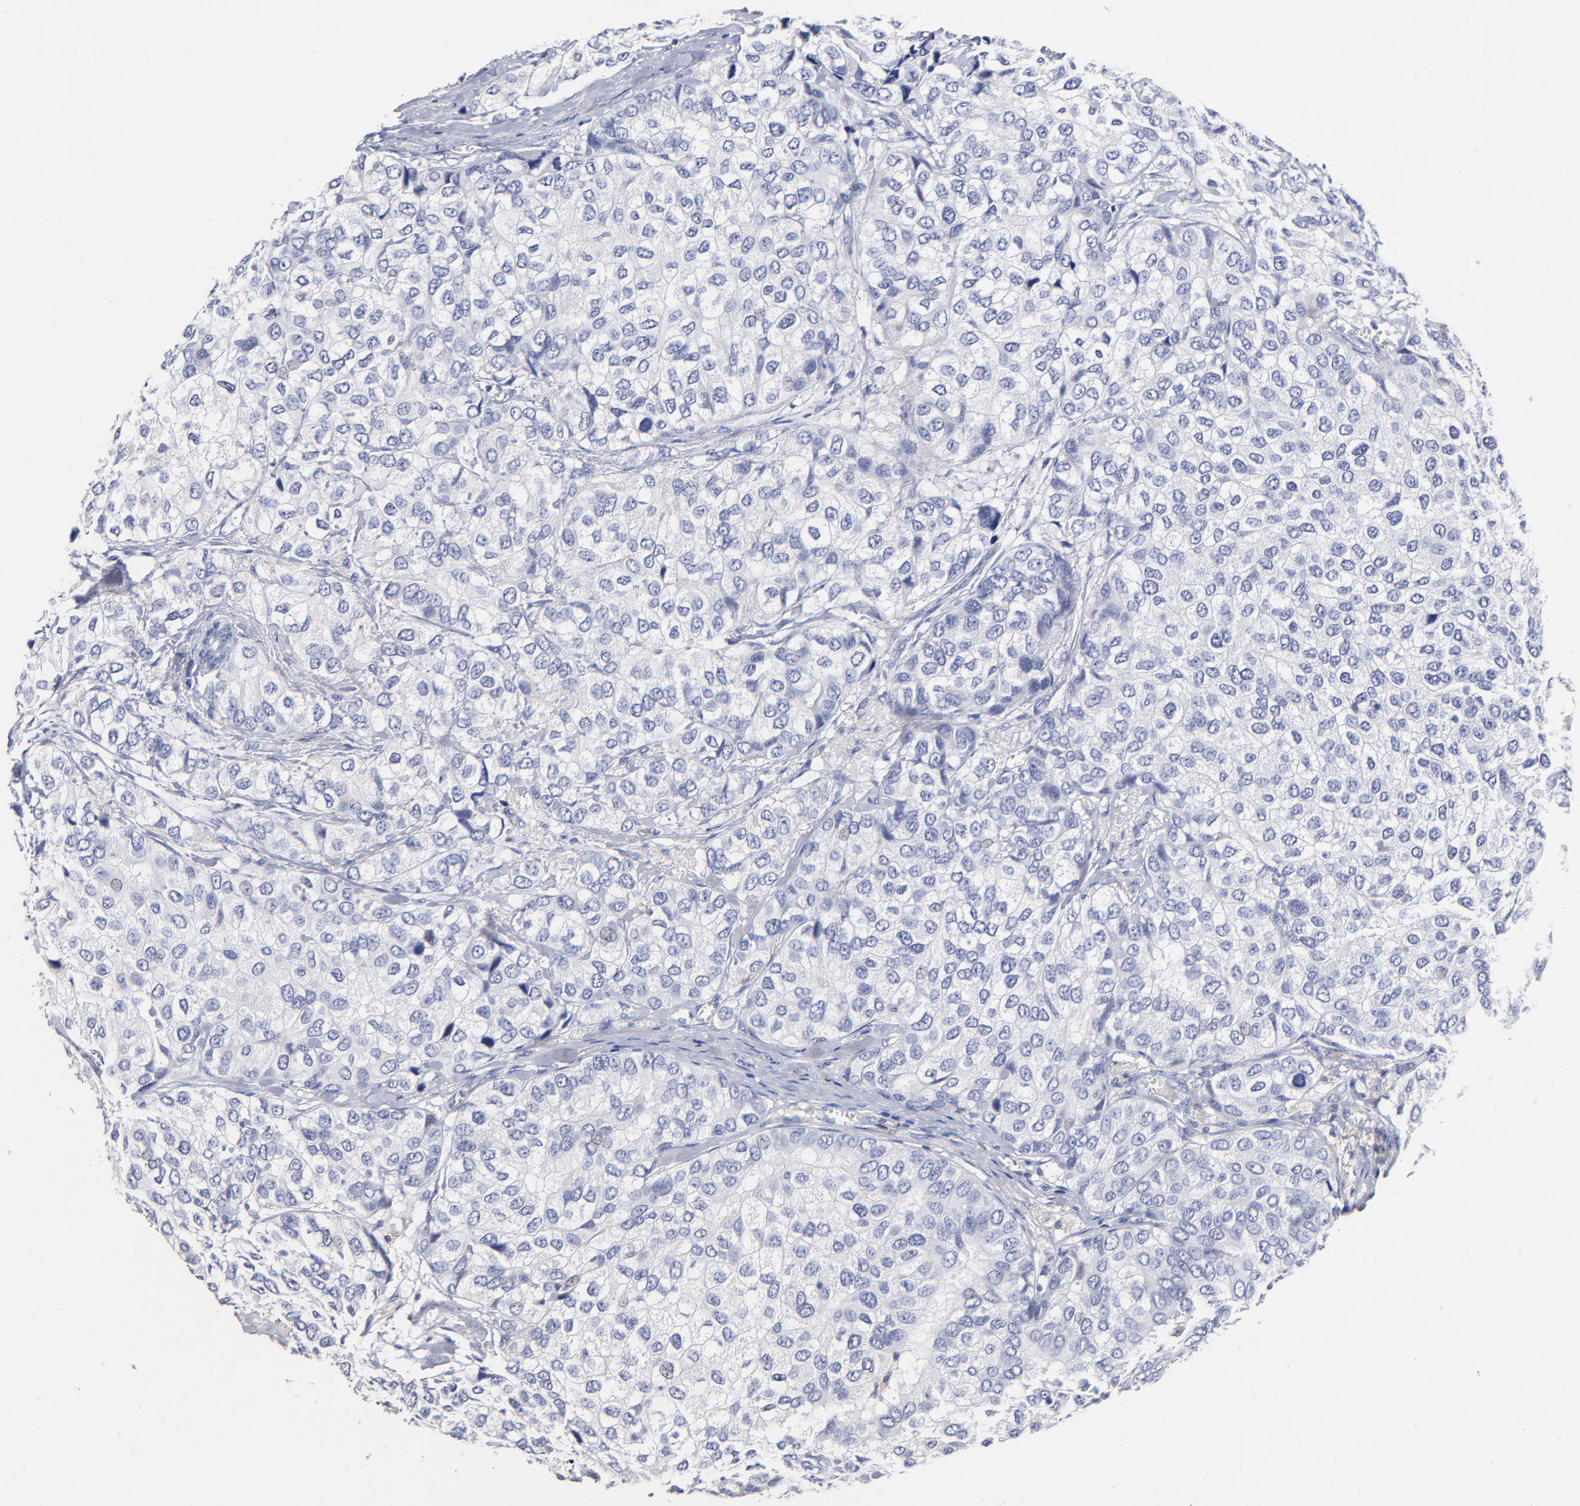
{"staining": {"intensity": "negative", "quantity": "none", "location": "none"}, "tissue": "breast cancer", "cell_type": "Tumor cells", "image_type": "cancer", "snomed": [{"axis": "morphology", "description": "Duct carcinoma"}, {"axis": "topography", "description": "Breast"}], "caption": "Immunohistochemistry (IHC) of intraductal carcinoma (breast) exhibits no positivity in tumor cells.", "gene": "TRAT1", "patient": {"sex": "female", "age": 68}}